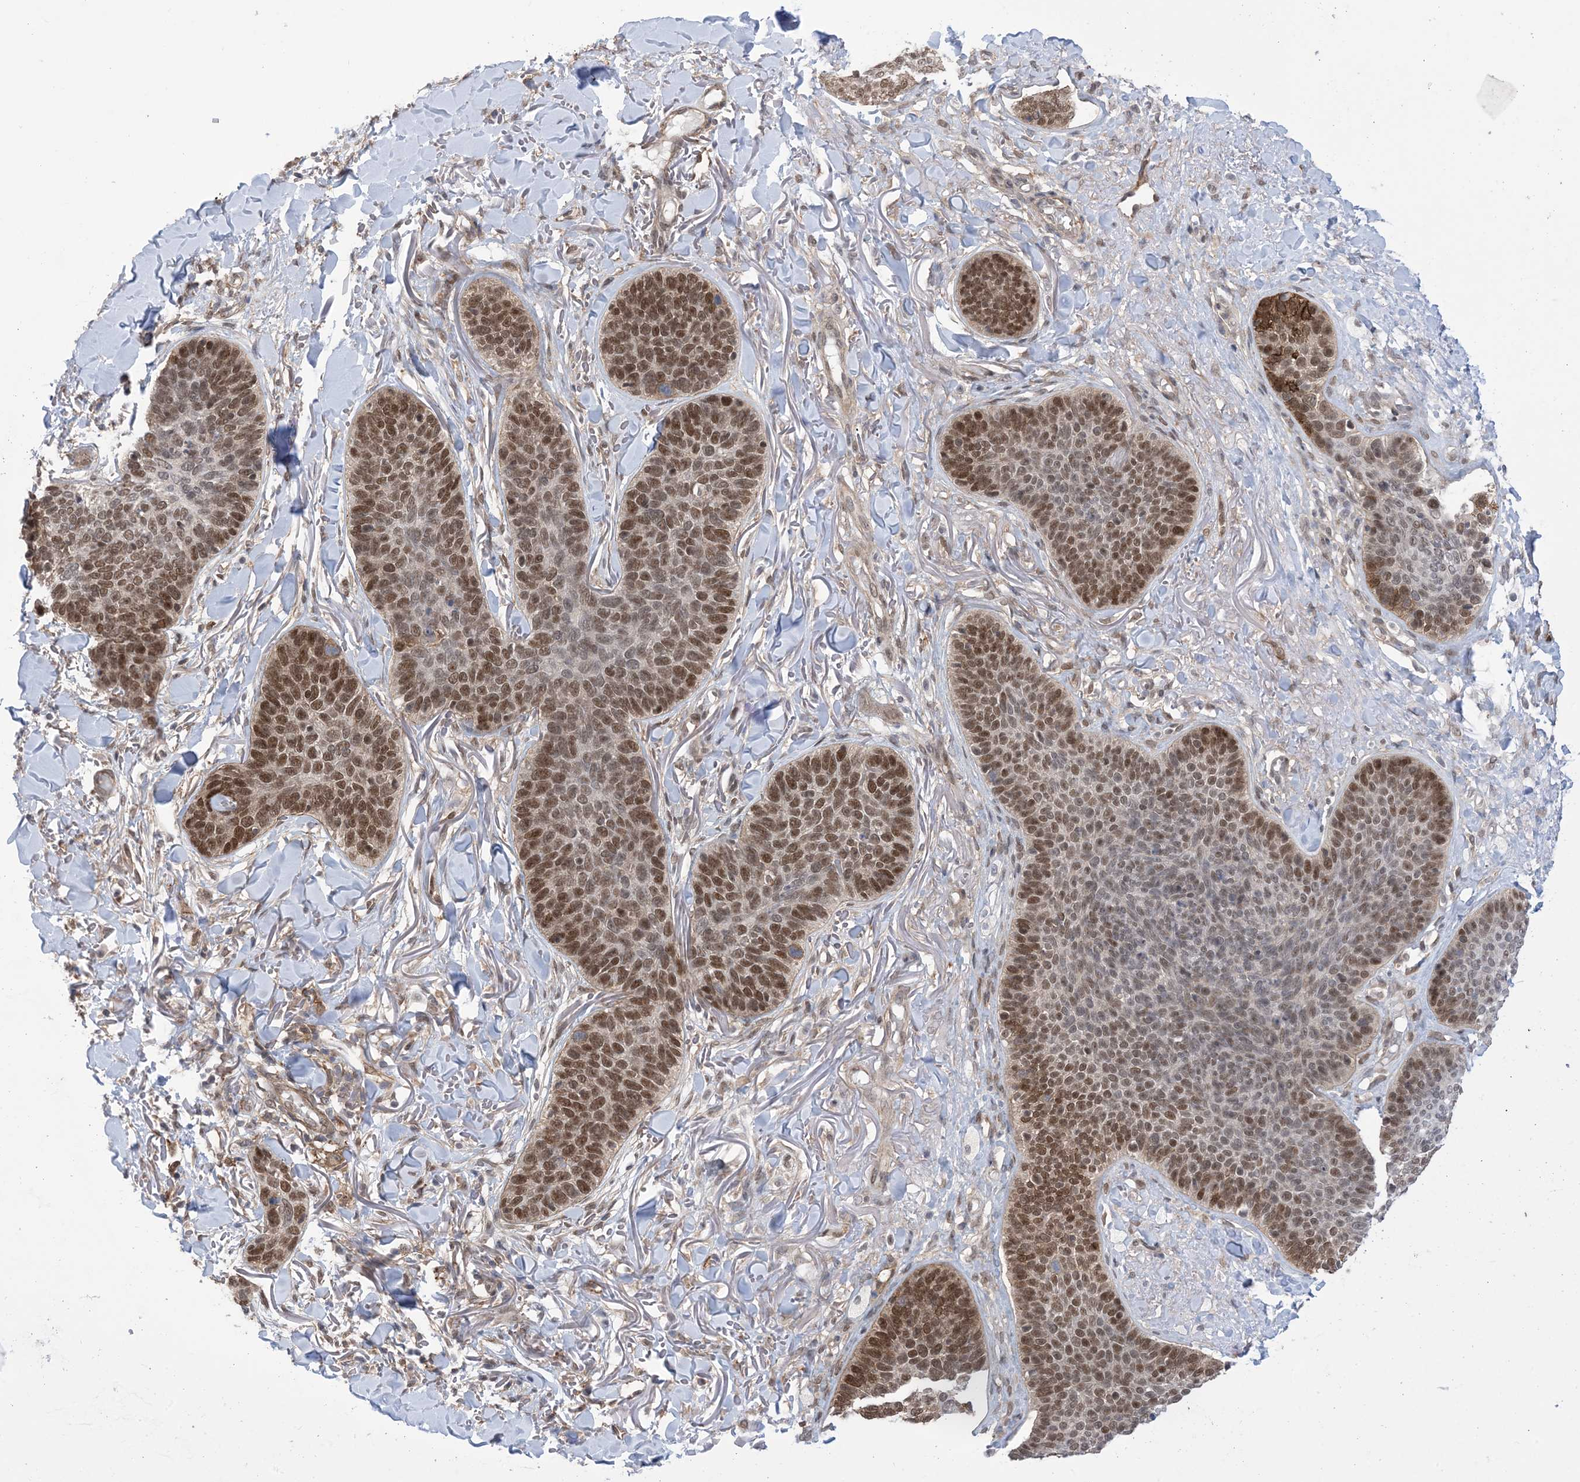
{"staining": {"intensity": "strong", "quantity": ">75%", "location": "nuclear"}, "tissue": "skin cancer", "cell_type": "Tumor cells", "image_type": "cancer", "snomed": [{"axis": "morphology", "description": "Basal cell carcinoma"}, {"axis": "topography", "description": "Skin"}], "caption": "A brown stain highlights strong nuclear expression of a protein in human basal cell carcinoma (skin) tumor cells.", "gene": "ZNF8", "patient": {"sex": "male", "age": 85}}